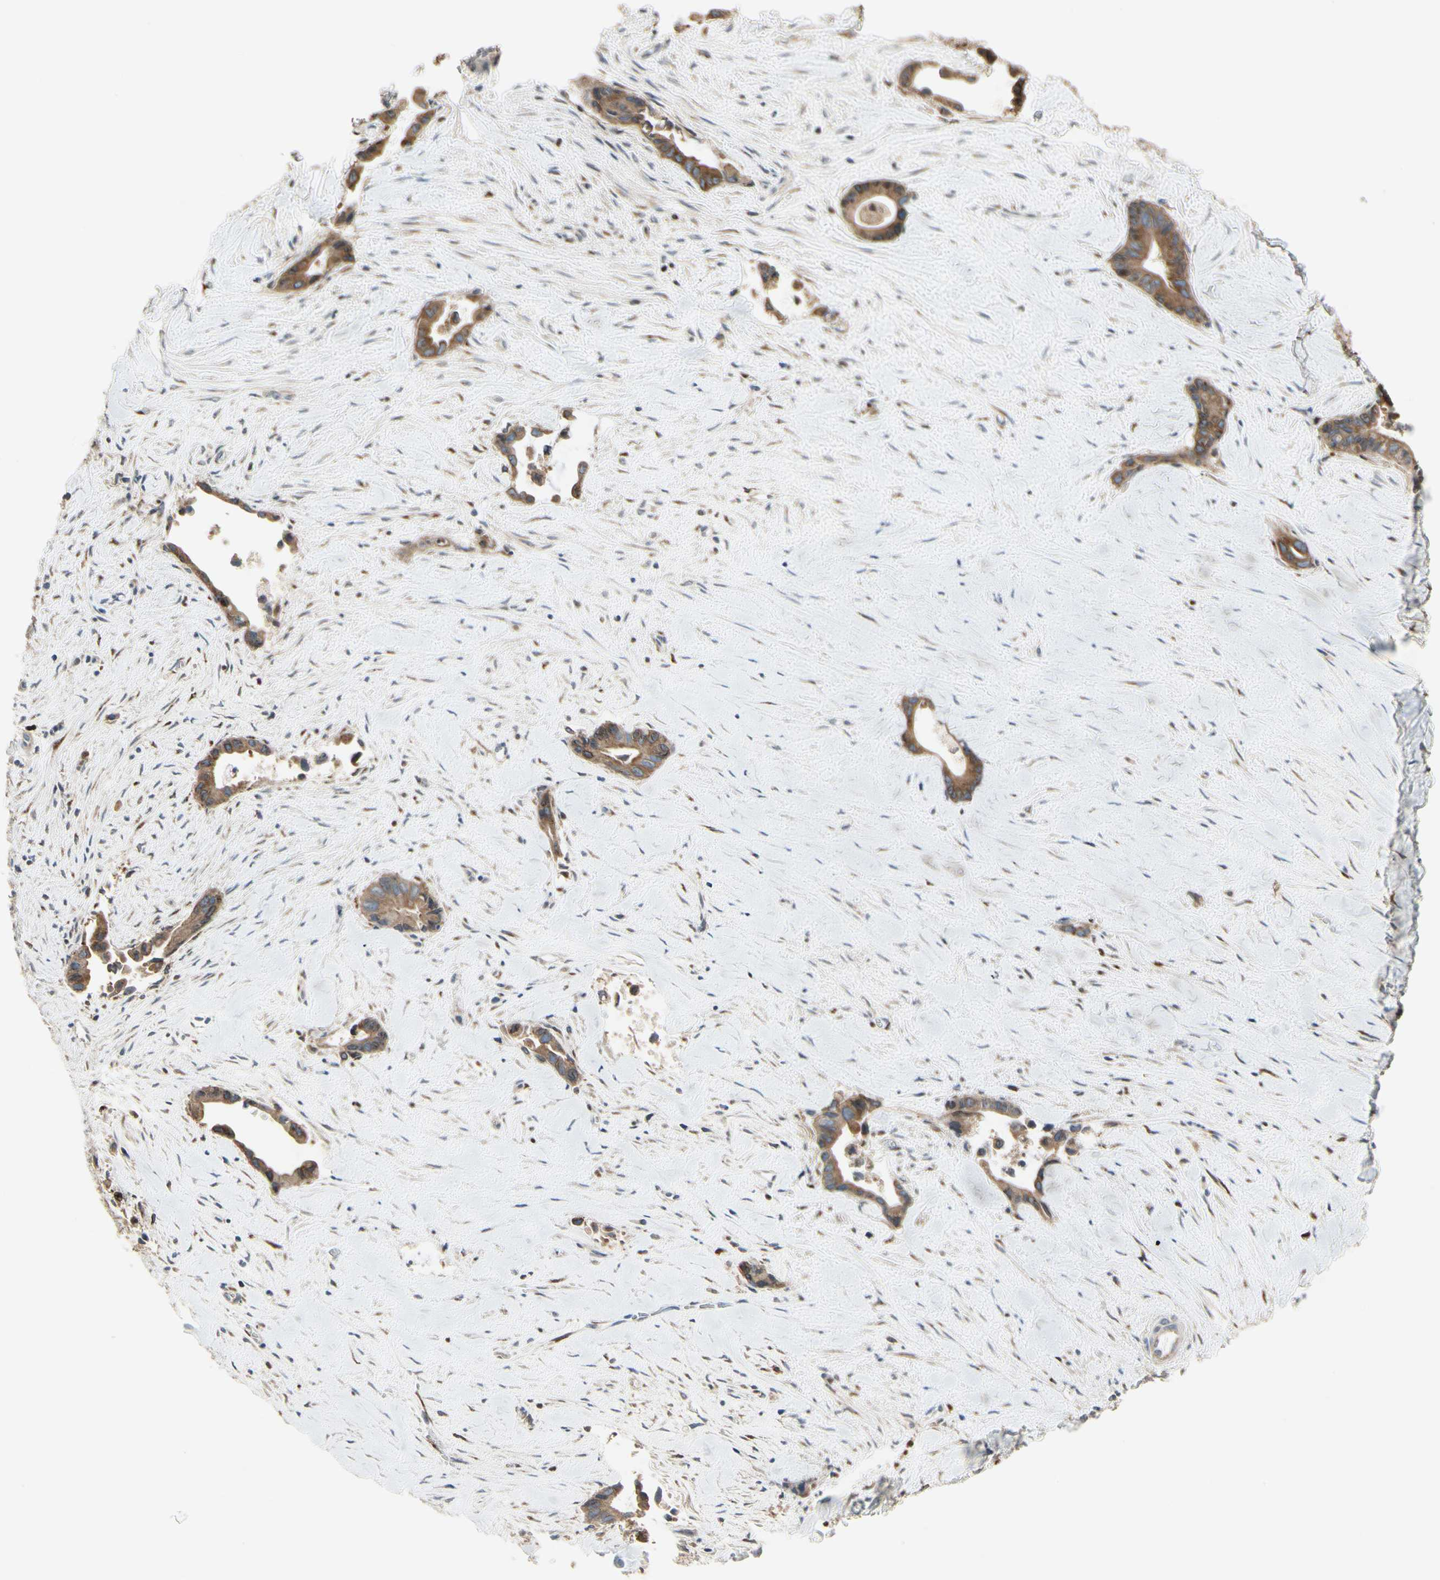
{"staining": {"intensity": "strong", "quantity": ">75%", "location": "cytoplasmic/membranous"}, "tissue": "liver cancer", "cell_type": "Tumor cells", "image_type": "cancer", "snomed": [{"axis": "morphology", "description": "Cholangiocarcinoma"}, {"axis": "topography", "description": "Liver"}], "caption": "Liver cancer (cholangiocarcinoma) stained for a protein exhibits strong cytoplasmic/membranous positivity in tumor cells. Ihc stains the protein in brown and the nuclei are stained blue.", "gene": "CGREF1", "patient": {"sex": "female", "age": 55}}